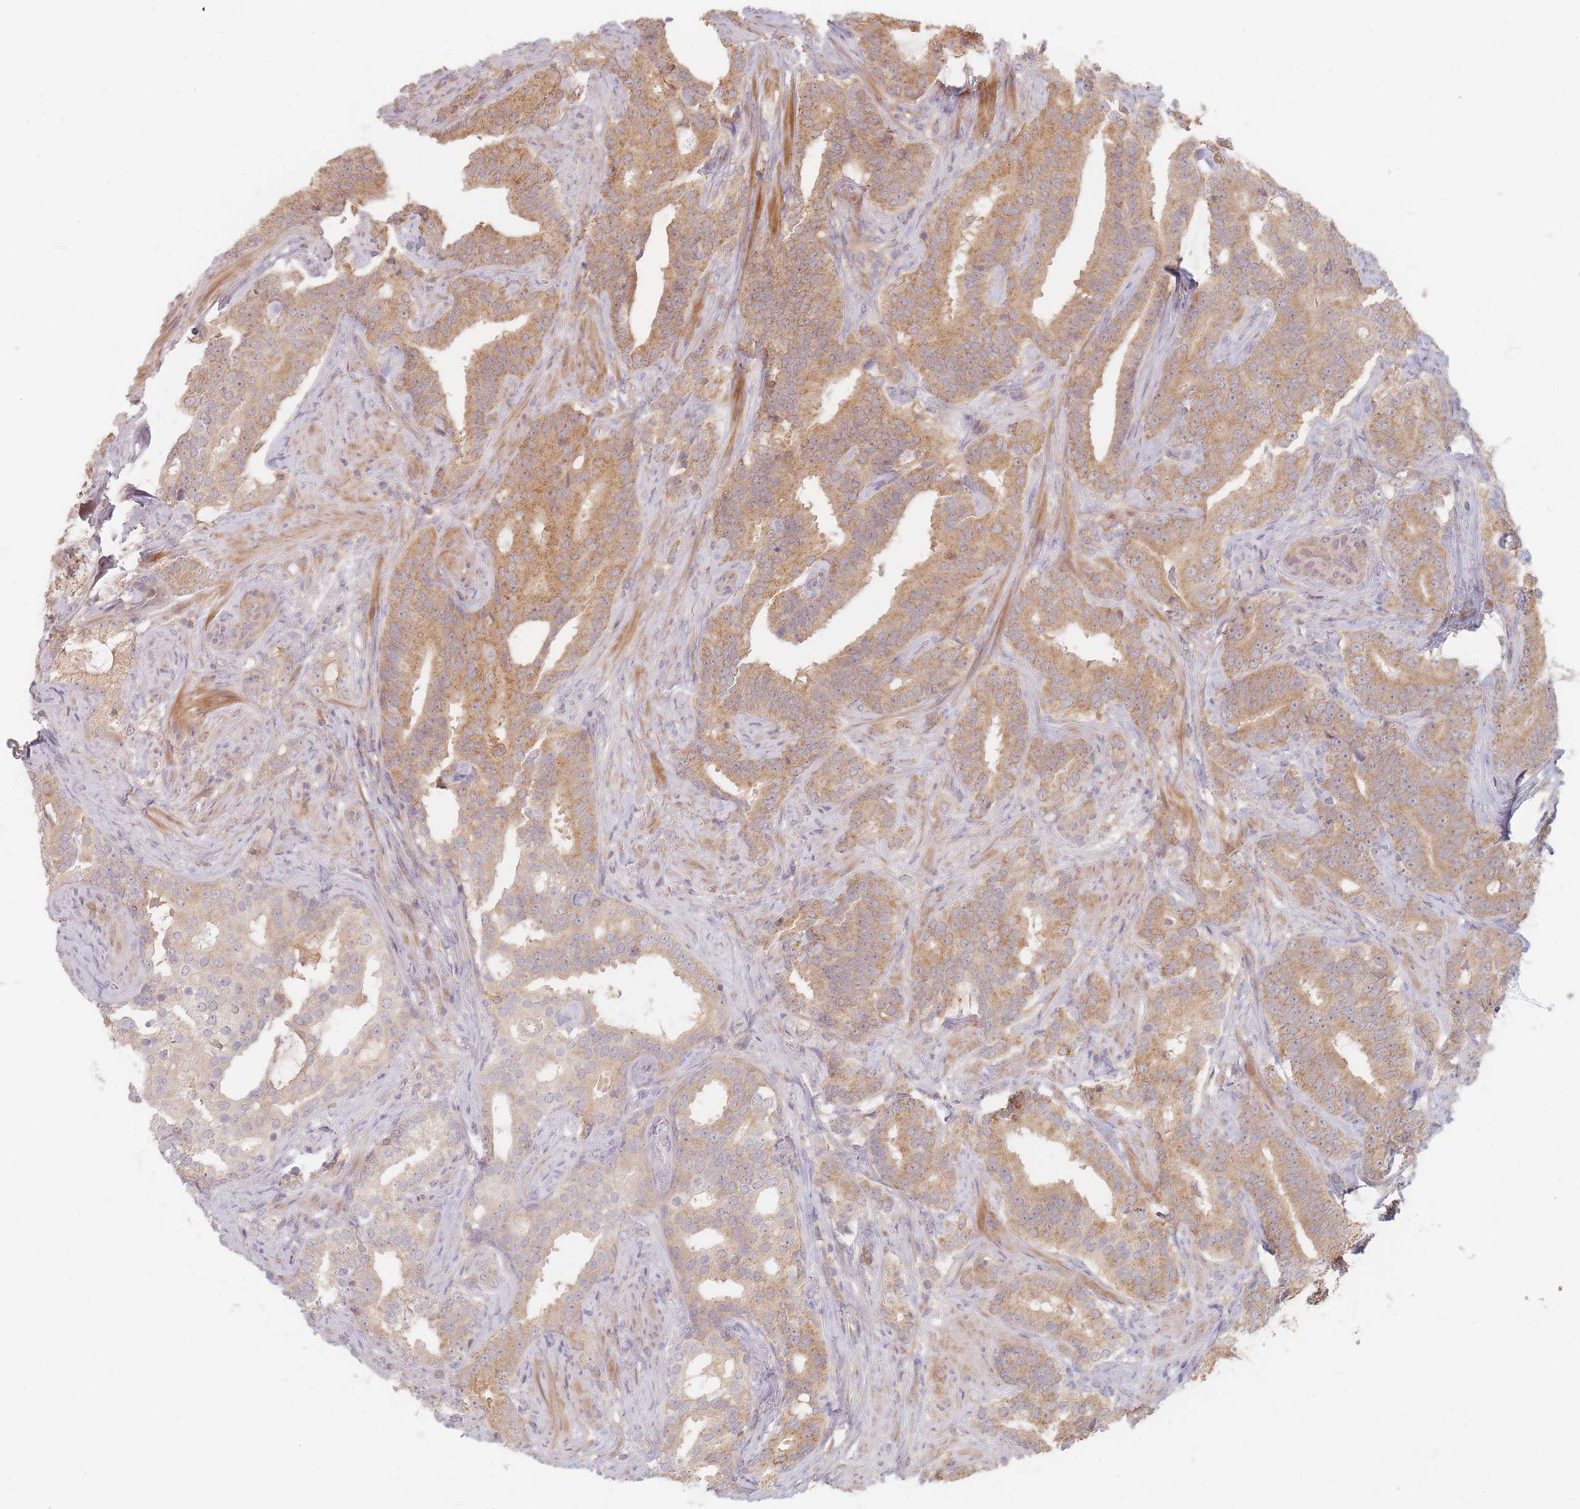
{"staining": {"intensity": "moderate", "quantity": ">75%", "location": "cytoplasmic/membranous"}, "tissue": "prostate cancer", "cell_type": "Tumor cells", "image_type": "cancer", "snomed": [{"axis": "morphology", "description": "Adenocarcinoma, High grade"}, {"axis": "topography", "description": "Prostate"}], "caption": "A histopathology image of prostate cancer (high-grade adenocarcinoma) stained for a protein displays moderate cytoplasmic/membranous brown staining in tumor cells. Nuclei are stained in blue.", "gene": "SLC35F3", "patient": {"sex": "male", "age": 64}}